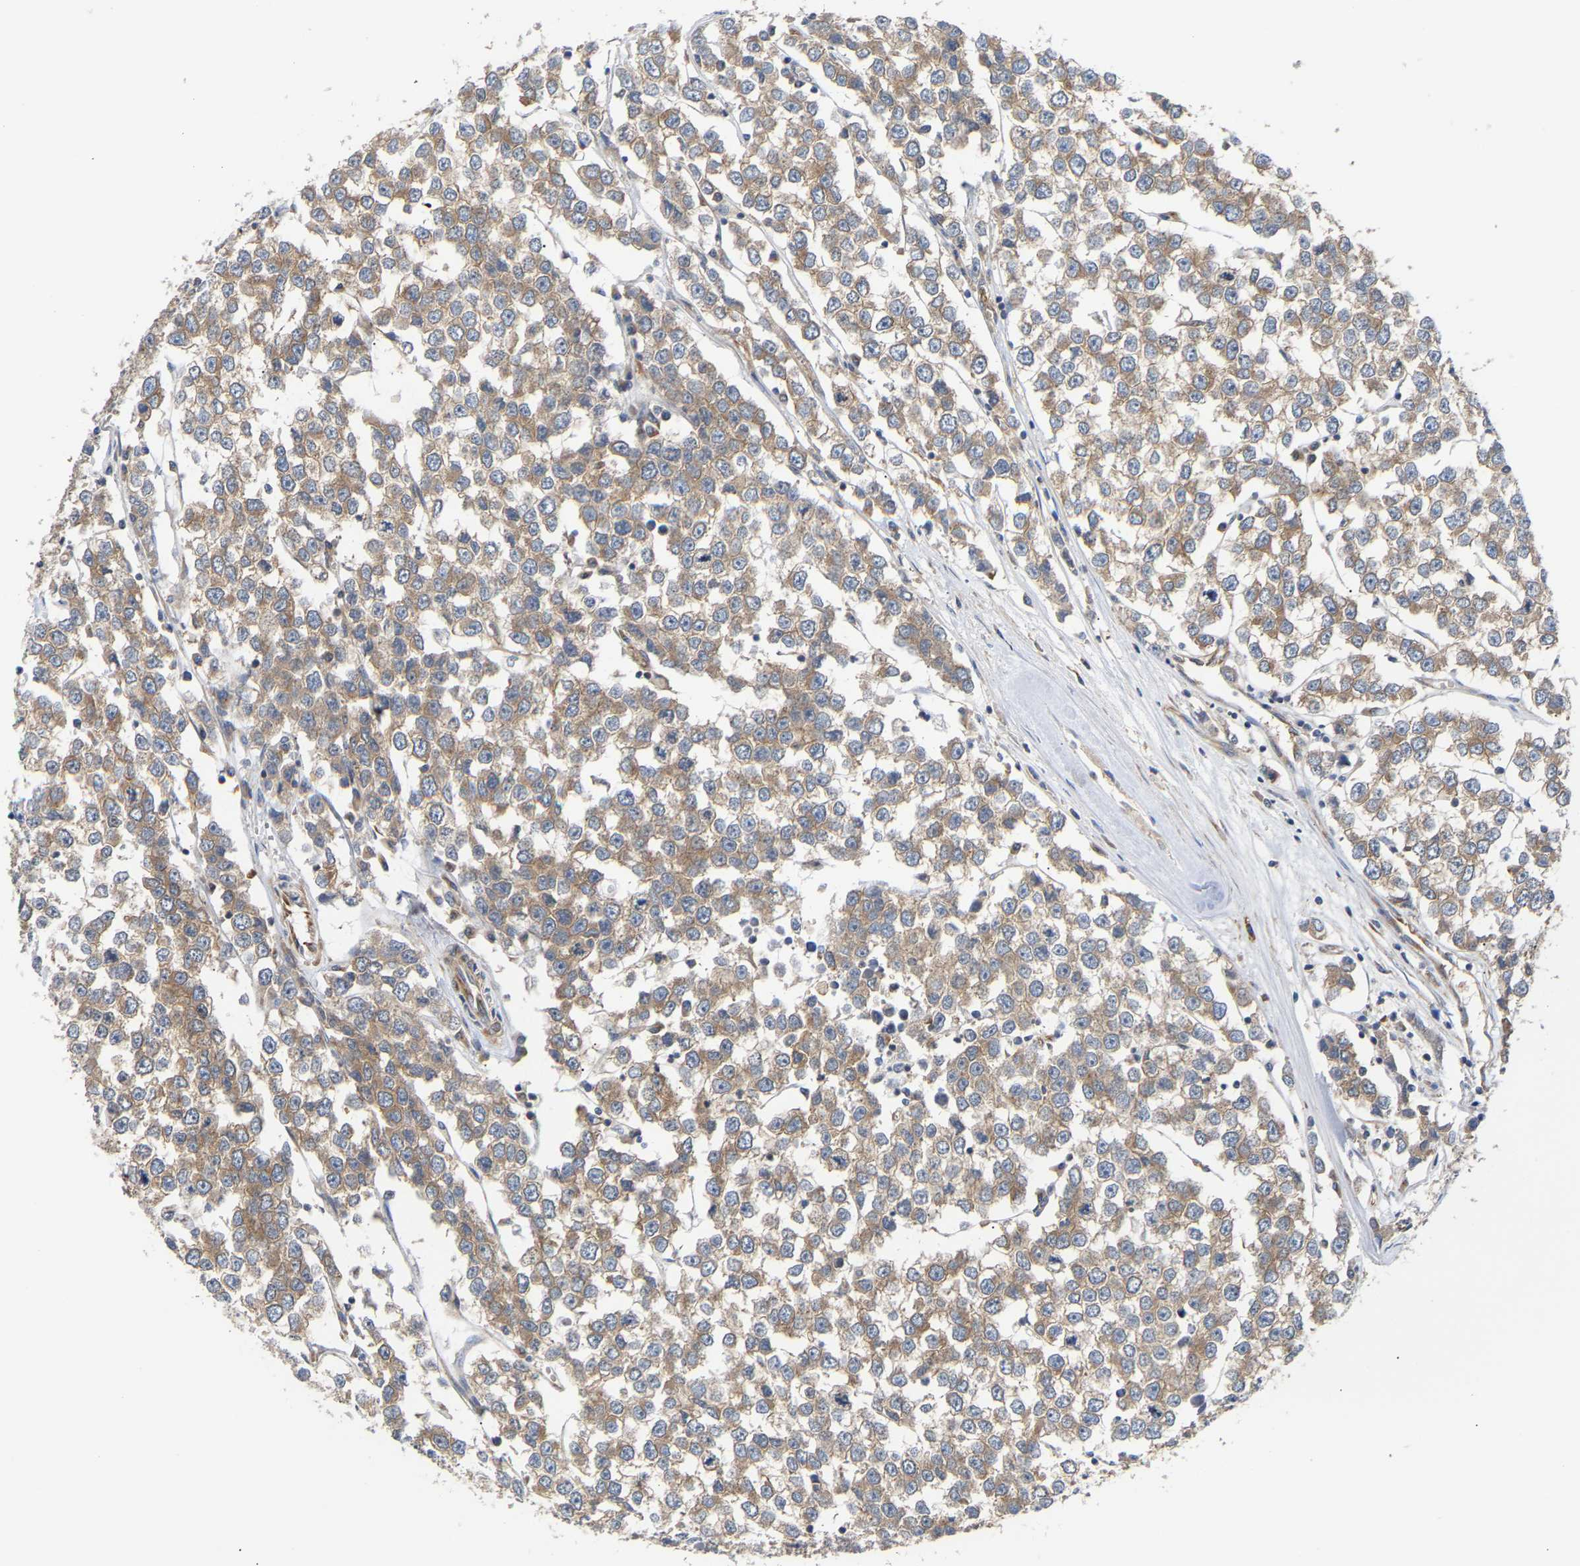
{"staining": {"intensity": "moderate", "quantity": ">75%", "location": "cytoplasmic/membranous"}, "tissue": "testis cancer", "cell_type": "Tumor cells", "image_type": "cancer", "snomed": [{"axis": "morphology", "description": "Seminoma, NOS"}, {"axis": "morphology", "description": "Carcinoma, Embryonal, NOS"}, {"axis": "topography", "description": "Testis"}], "caption": "High-power microscopy captured an IHC photomicrograph of testis cancer (seminoma), revealing moderate cytoplasmic/membranous staining in approximately >75% of tumor cells. The protein is stained brown, and the nuclei are stained in blue (DAB (3,3'-diaminobenzidine) IHC with brightfield microscopy, high magnification).", "gene": "LAPTM4B", "patient": {"sex": "male", "age": 52}}